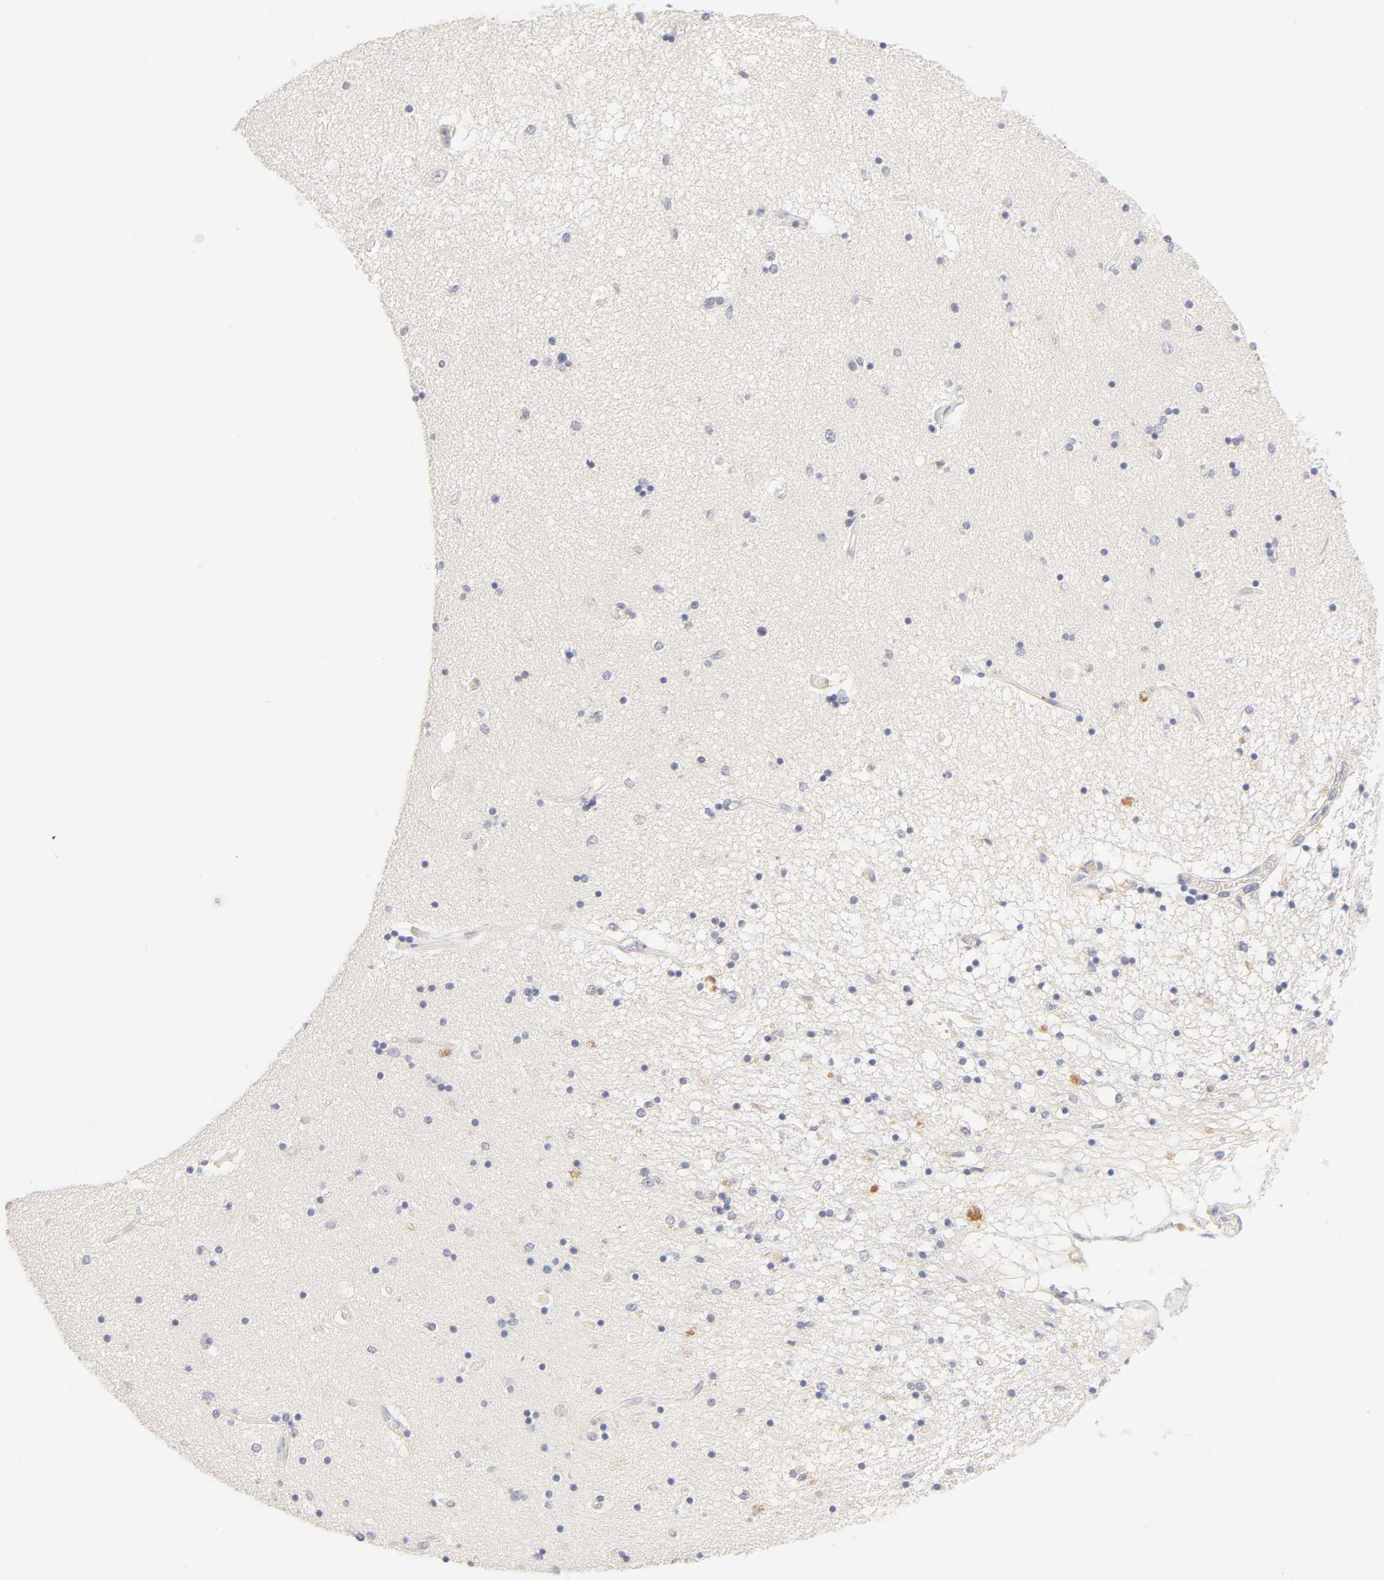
{"staining": {"intensity": "negative", "quantity": "none", "location": "none"}, "tissue": "hippocampus", "cell_type": "Glial cells", "image_type": "normal", "snomed": [{"axis": "morphology", "description": "Normal tissue, NOS"}, {"axis": "topography", "description": "Hippocampus"}], "caption": "A micrograph of human hippocampus is negative for staining in glial cells. (DAB immunohistochemistry (IHC) visualized using brightfield microscopy, high magnification).", "gene": "CYP4B1", "patient": {"sex": "female", "age": 54}}